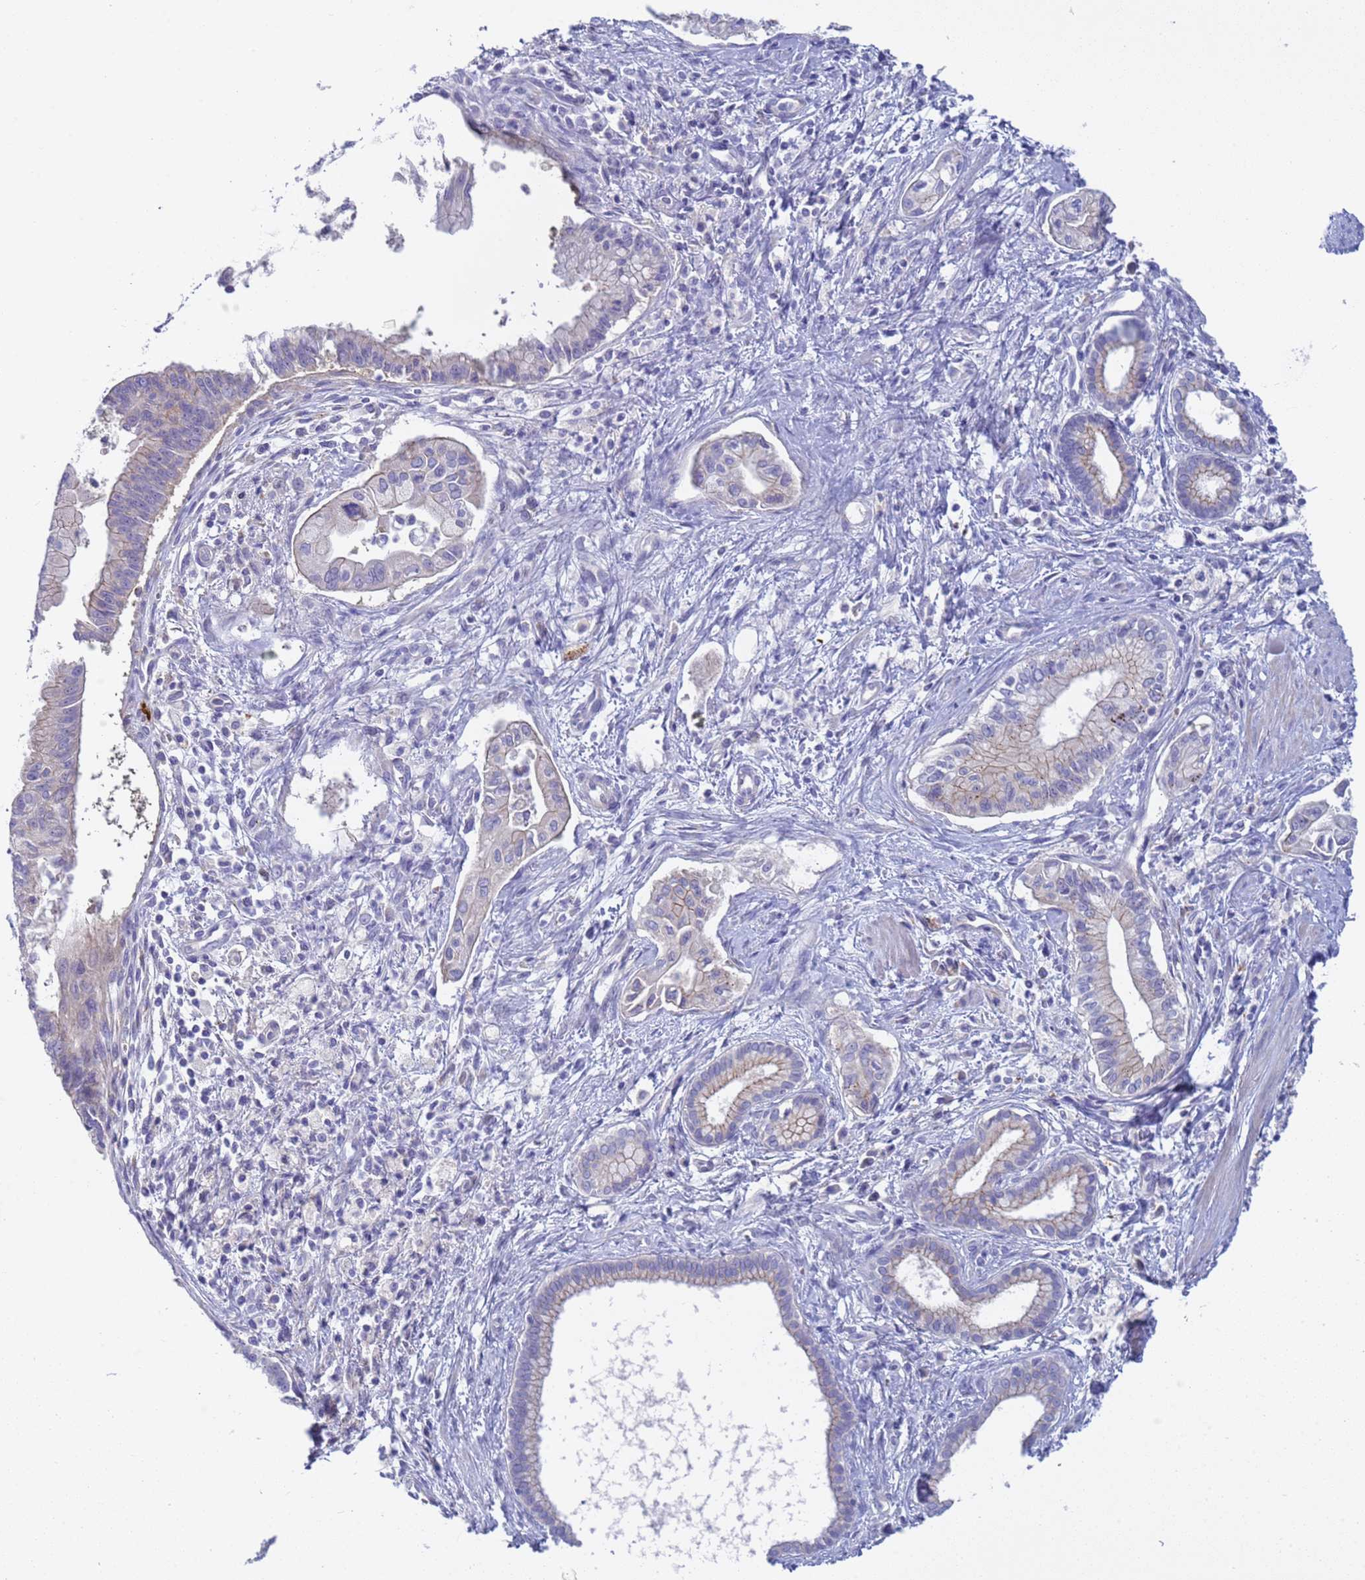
{"staining": {"intensity": "negative", "quantity": "none", "location": "none"}, "tissue": "pancreatic cancer", "cell_type": "Tumor cells", "image_type": "cancer", "snomed": [{"axis": "morphology", "description": "Adenocarcinoma, NOS"}, {"axis": "topography", "description": "Pancreas"}], "caption": "Histopathology image shows no protein staining in tumor cells of adenocarcinoma (pancreatic) tissue.", "gene": "C4orf46", "patient": {"sex": "male", "age": 78}}